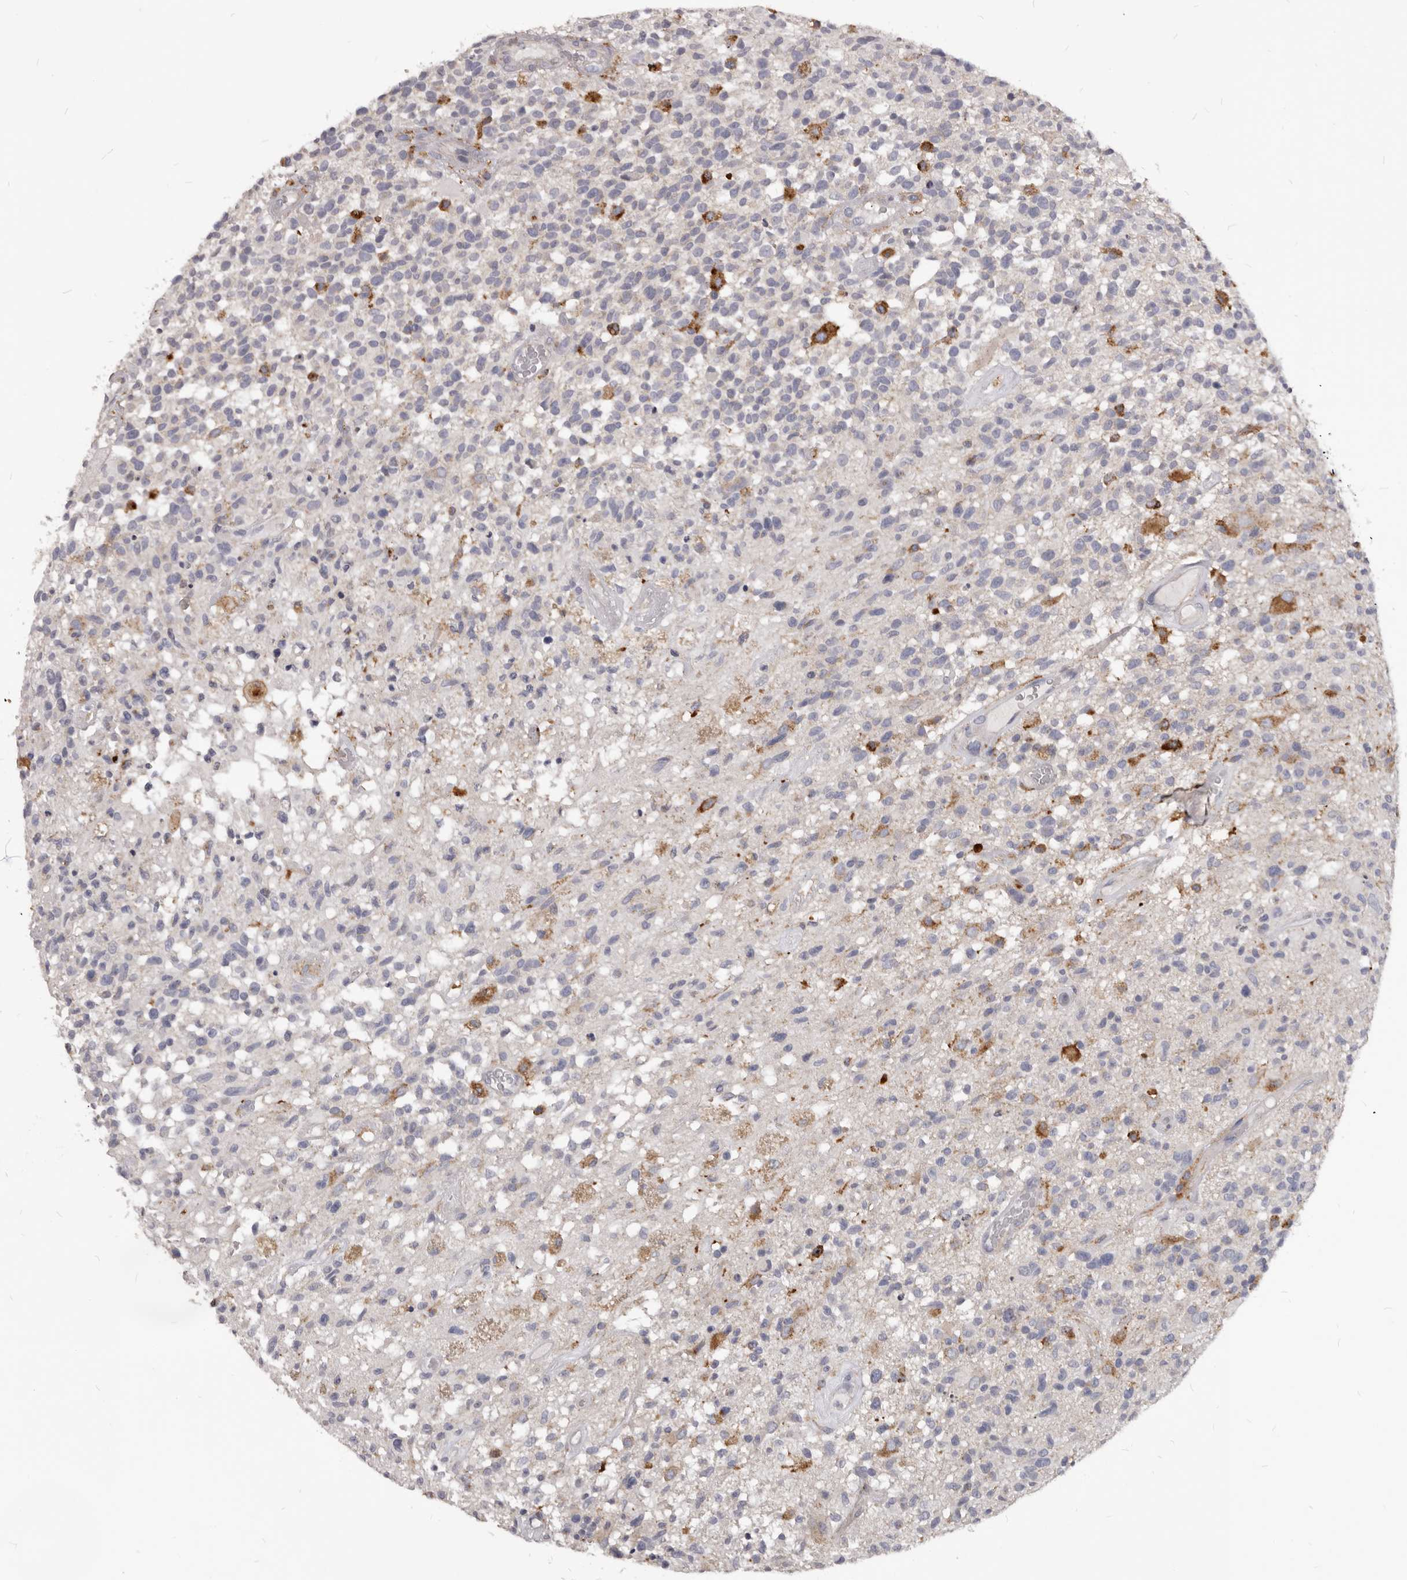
{"staining": {"intensity": "moderate", "quantity": "<25%", "location": "cytoplasmic/membranous"}, "tissue": "glioma", "cell_type": "Tumor cells", "image_type": "cancer", "snomed": [{"axis": "morphology", "description": "Glioma, malignant, High grade"}, {"axis": "morphology", "description": "Glioblastoma, NOS"}, {"axis": "topography", "description": "Brain"}], "caption": "High-magnification brightfield microscopy of glioma stained with DAB (3,3'-diaminobenzidine) (brown) and counterstained with hematoxylin (blue). tumor cells exhibit moderate cytoplasmic/membranous expression is appreciated in about<25% of cells.", "gene": "PI4K2A", "patient": {"sex": "male", "age": 60}}